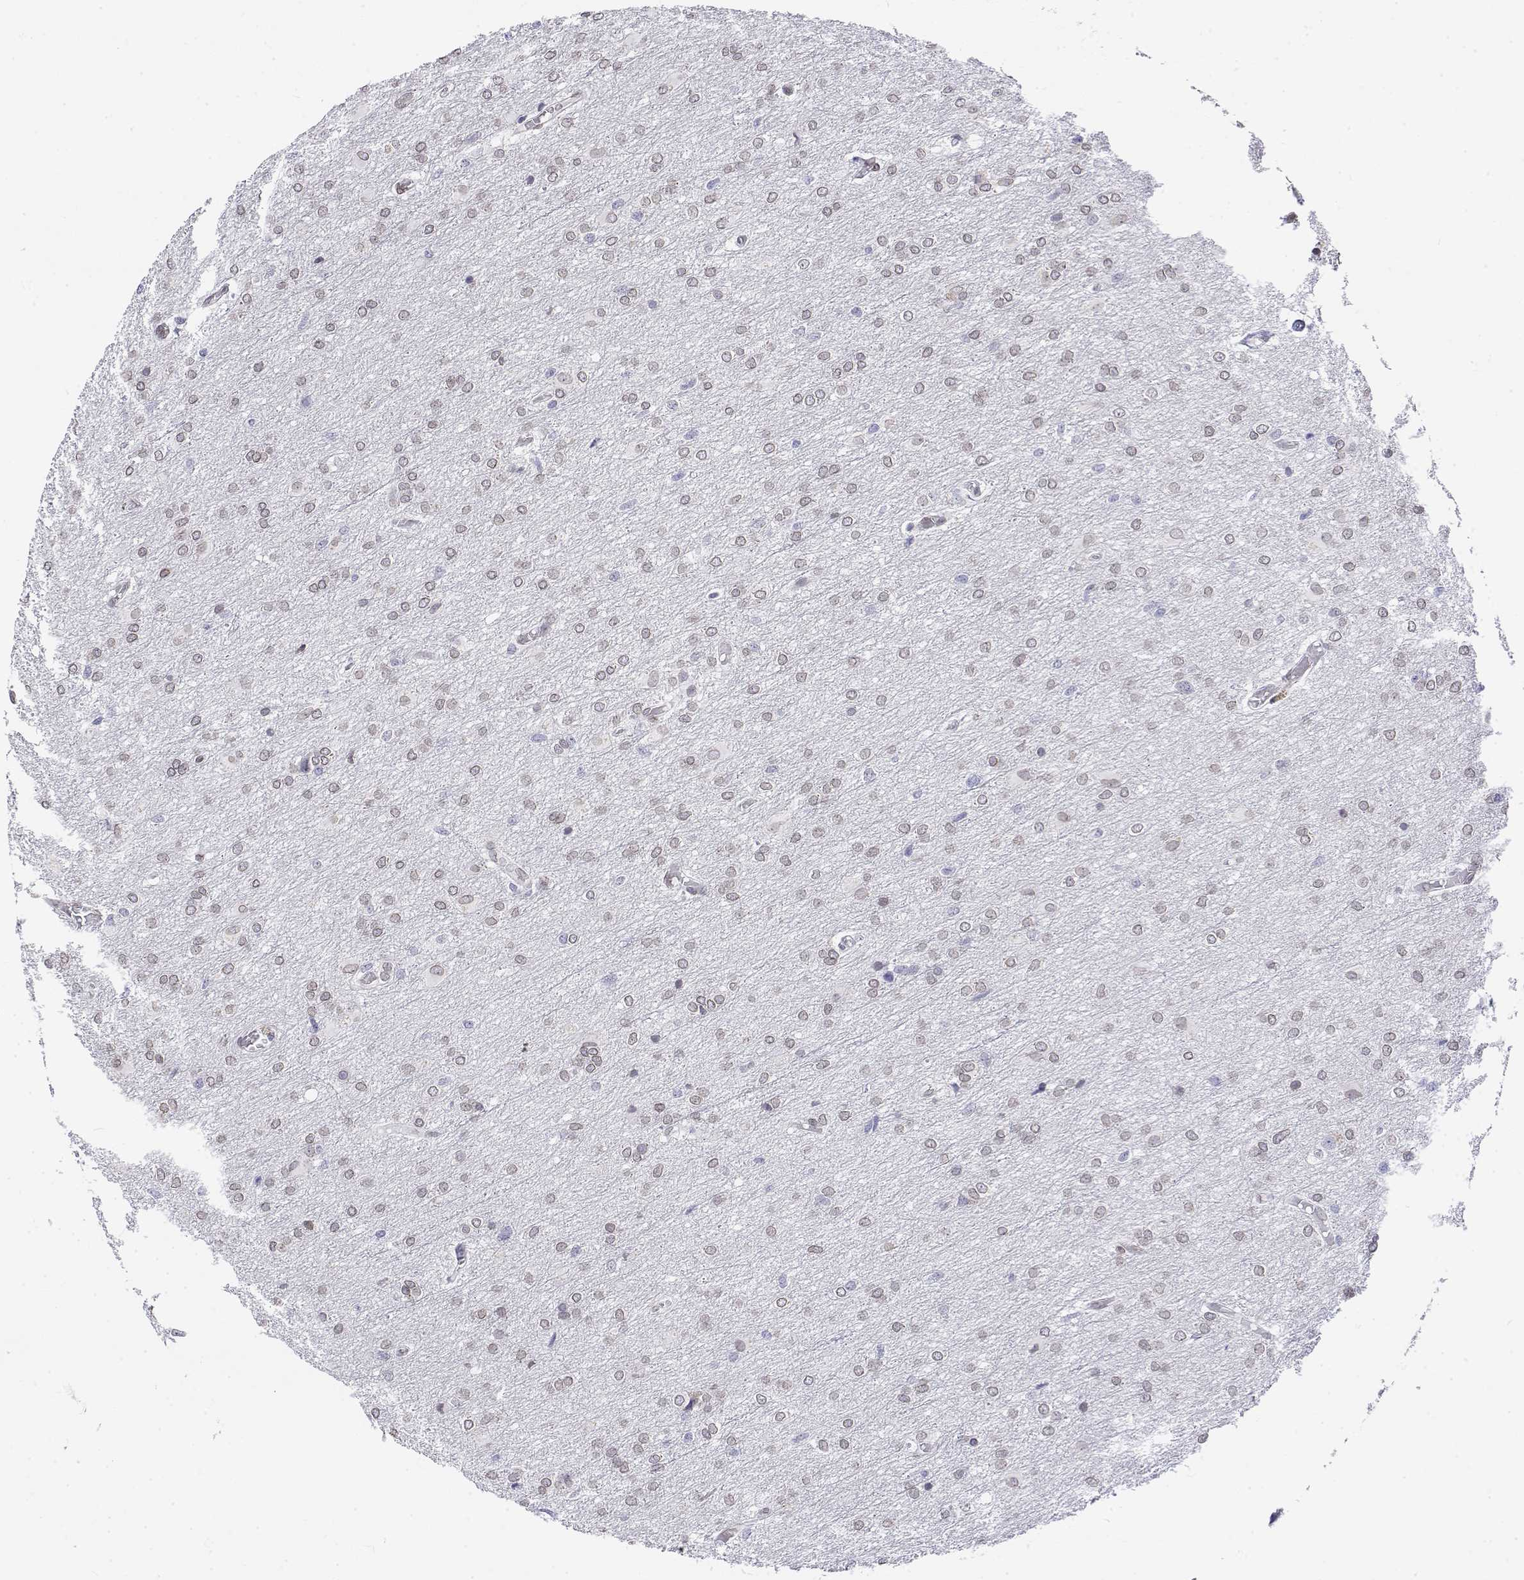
{"staining": {"intensity": "weak", "quantity": "25%-75%", "location": "cytoplasmic/membranous,nuclear"}, "tissue": "glioma", "cell_type": "Tumor cells", "image_type": "cancer", "snomed": [{"axis": "morphology", "description": "Glioma, malignant, High grade"}, {"axis": "topography", "description": "Brain"}], "caption": "Human glioma stained with a brown dye shows weak cytoplasmic/membranous and nuclear positive staining in approximately 25%-75% of tumor cells.", "gene": "ZNF532", "patient": {"sex": "male", "age": 68}}